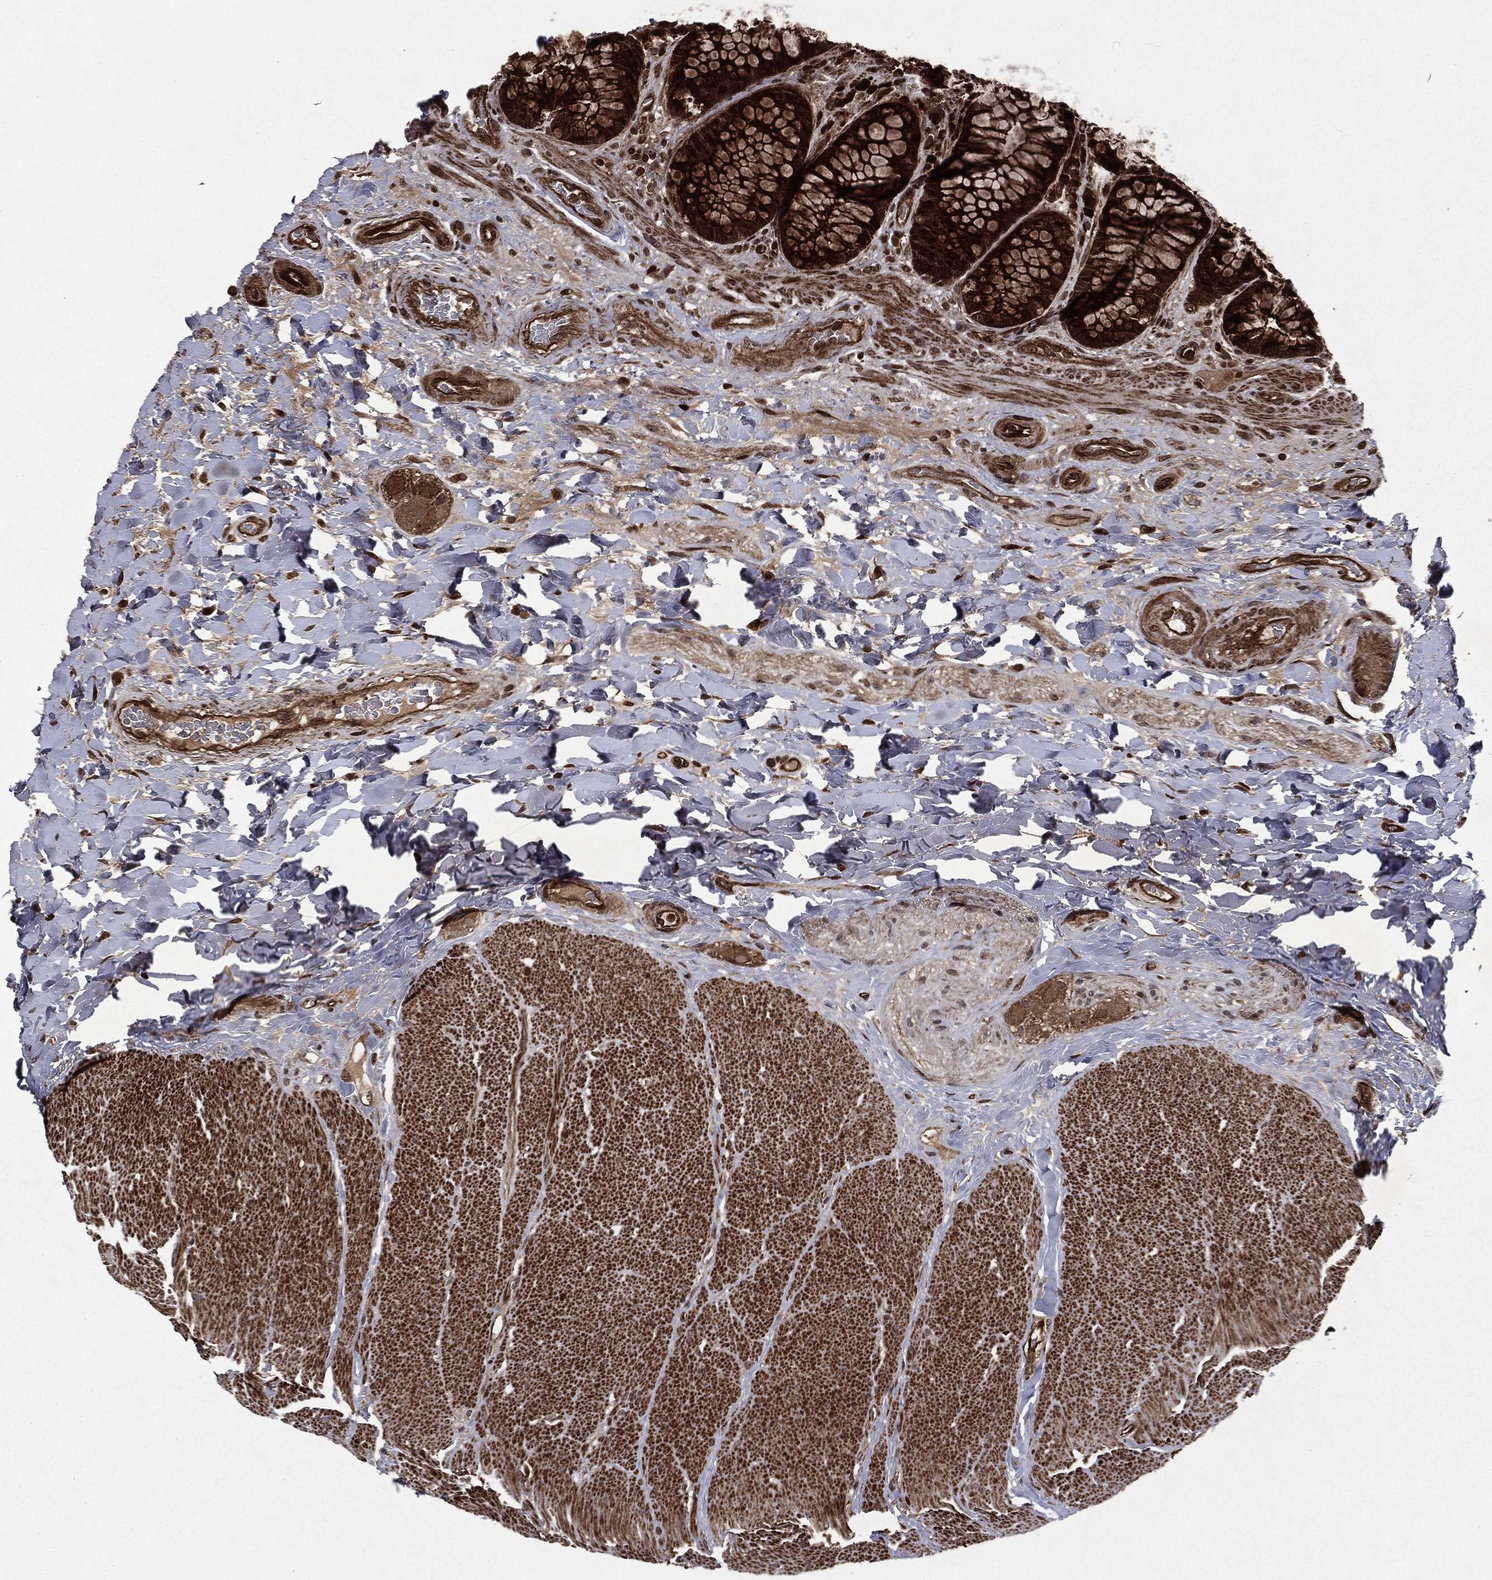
{"staining": {"intensity": "strong", "quantity": ">75%", "location": "cytoplasmic/membranous,nuclear"}, "tissue": "rectum", "cell_type": "Glandular cells", "image_type": "normal", "snomed": [{"axis": "morphology", "description": "Normal tissue, NOS"}, {"axis": "topography", "description": "Rectum"}], "caption": "High-power microscopy captured an immunohistochemistry (IHC) micrograph of normal rectum, revealing strong cytoplasmic/membranous,nuclear positivity in approximately >75% of glandular cells.", "gene": "CARD6", "patient": {"sex": "female", "age": 58}}